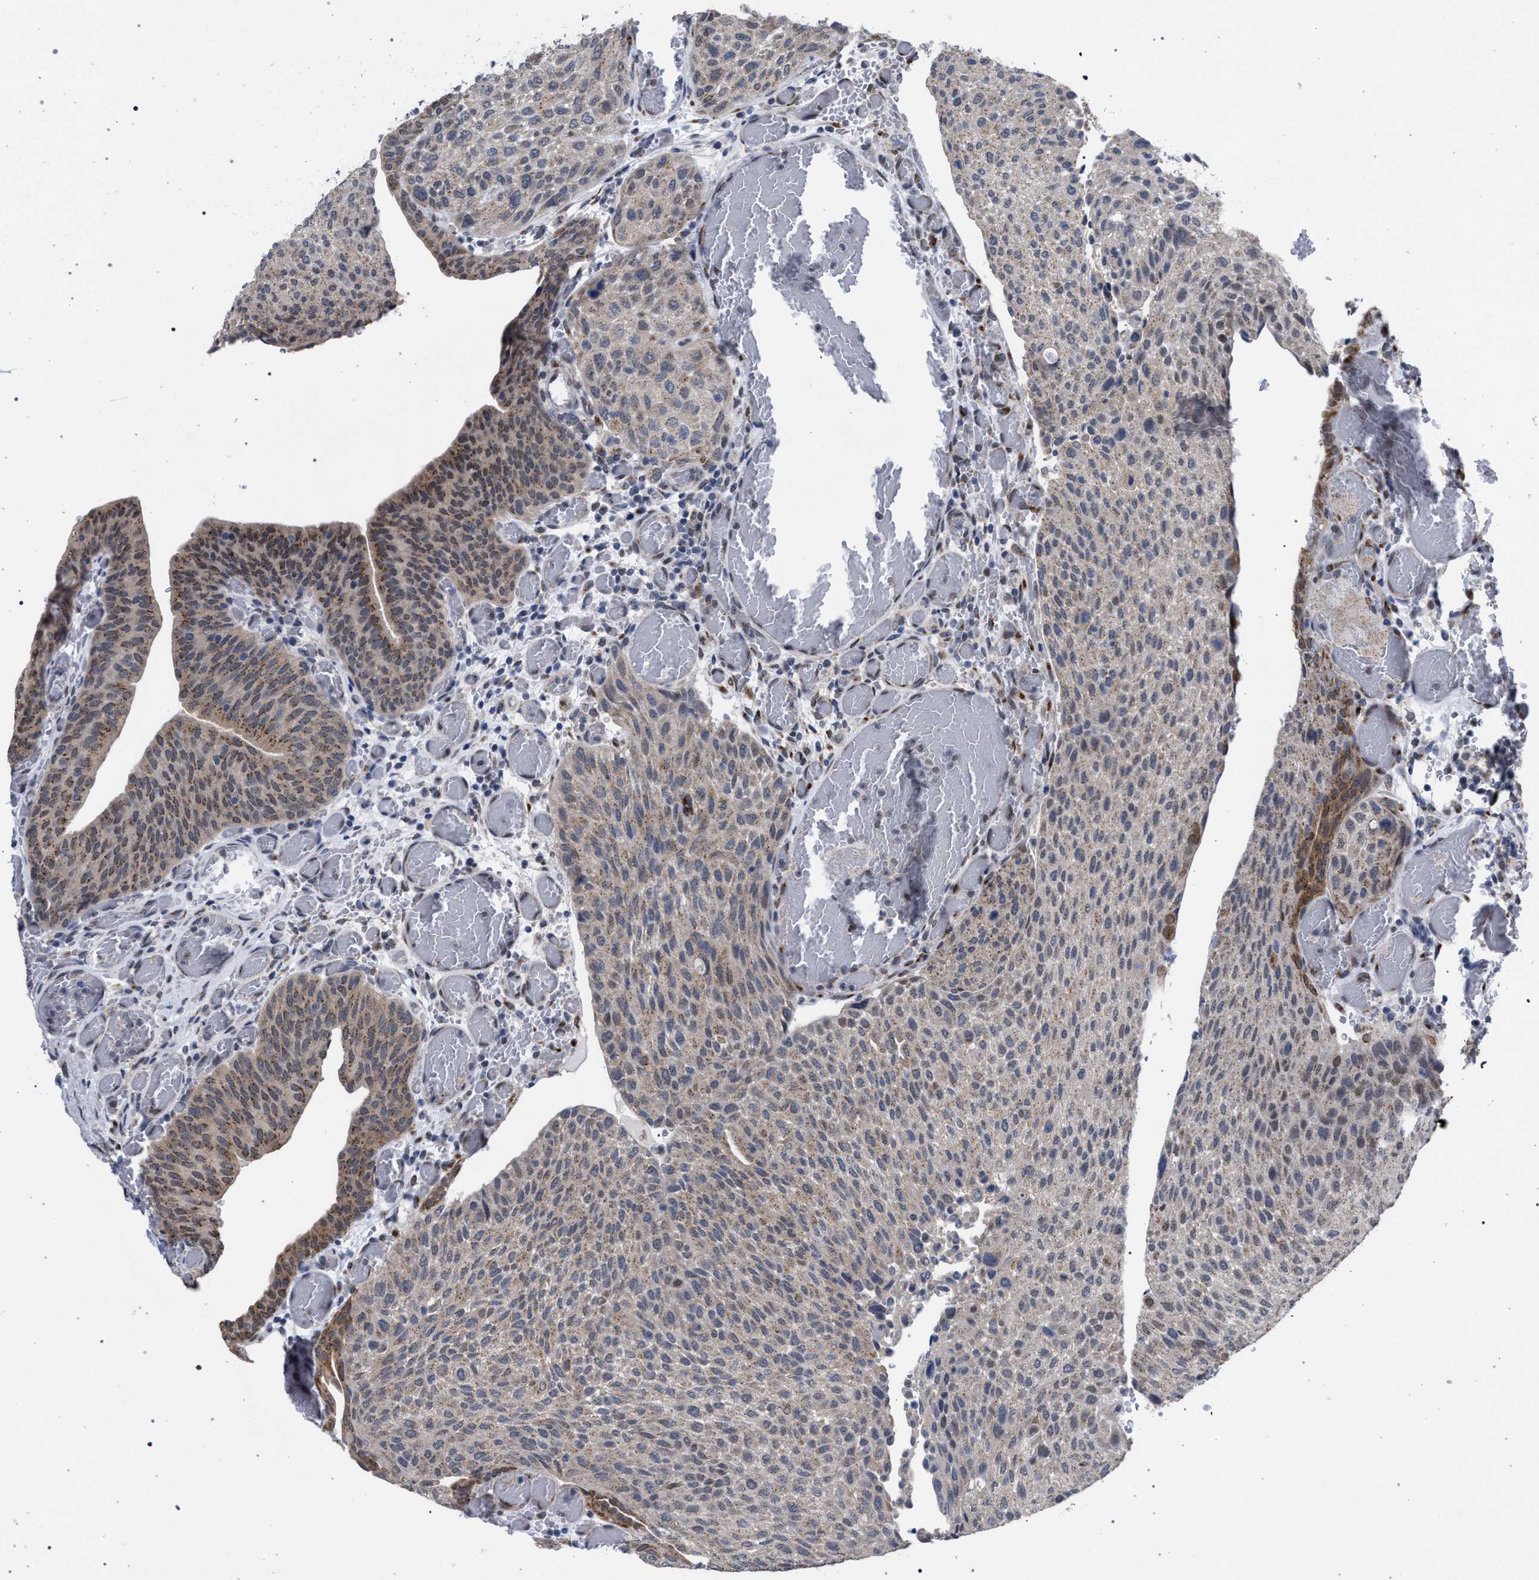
{"staining": {"intensity": "weak", "quantity": ">75%", "location": "cytoplasmic/membranous"}, "tissue": "urothelial cancer", "cell_type": "Tumor cells", "image_type": "cancer", "snomed": [{"axis": "morphology", "description": "Urothelial carcinoma, Low grade"}, {"axis": "morphology", "description": "Urothelial carcinoma, High grade"}, {"axis": "topography", "description": "Urinary bladder"}], "caption": "Protein staining displays weak cytoplasmic/membranous staining in approximately >75% of tumor cells in urothelial cancer. (brown staining indicates protein expression, while blue staining denotes nuclei).", "gene": "GOLGA2", "patient": {"sex": "male", "age": 35}}